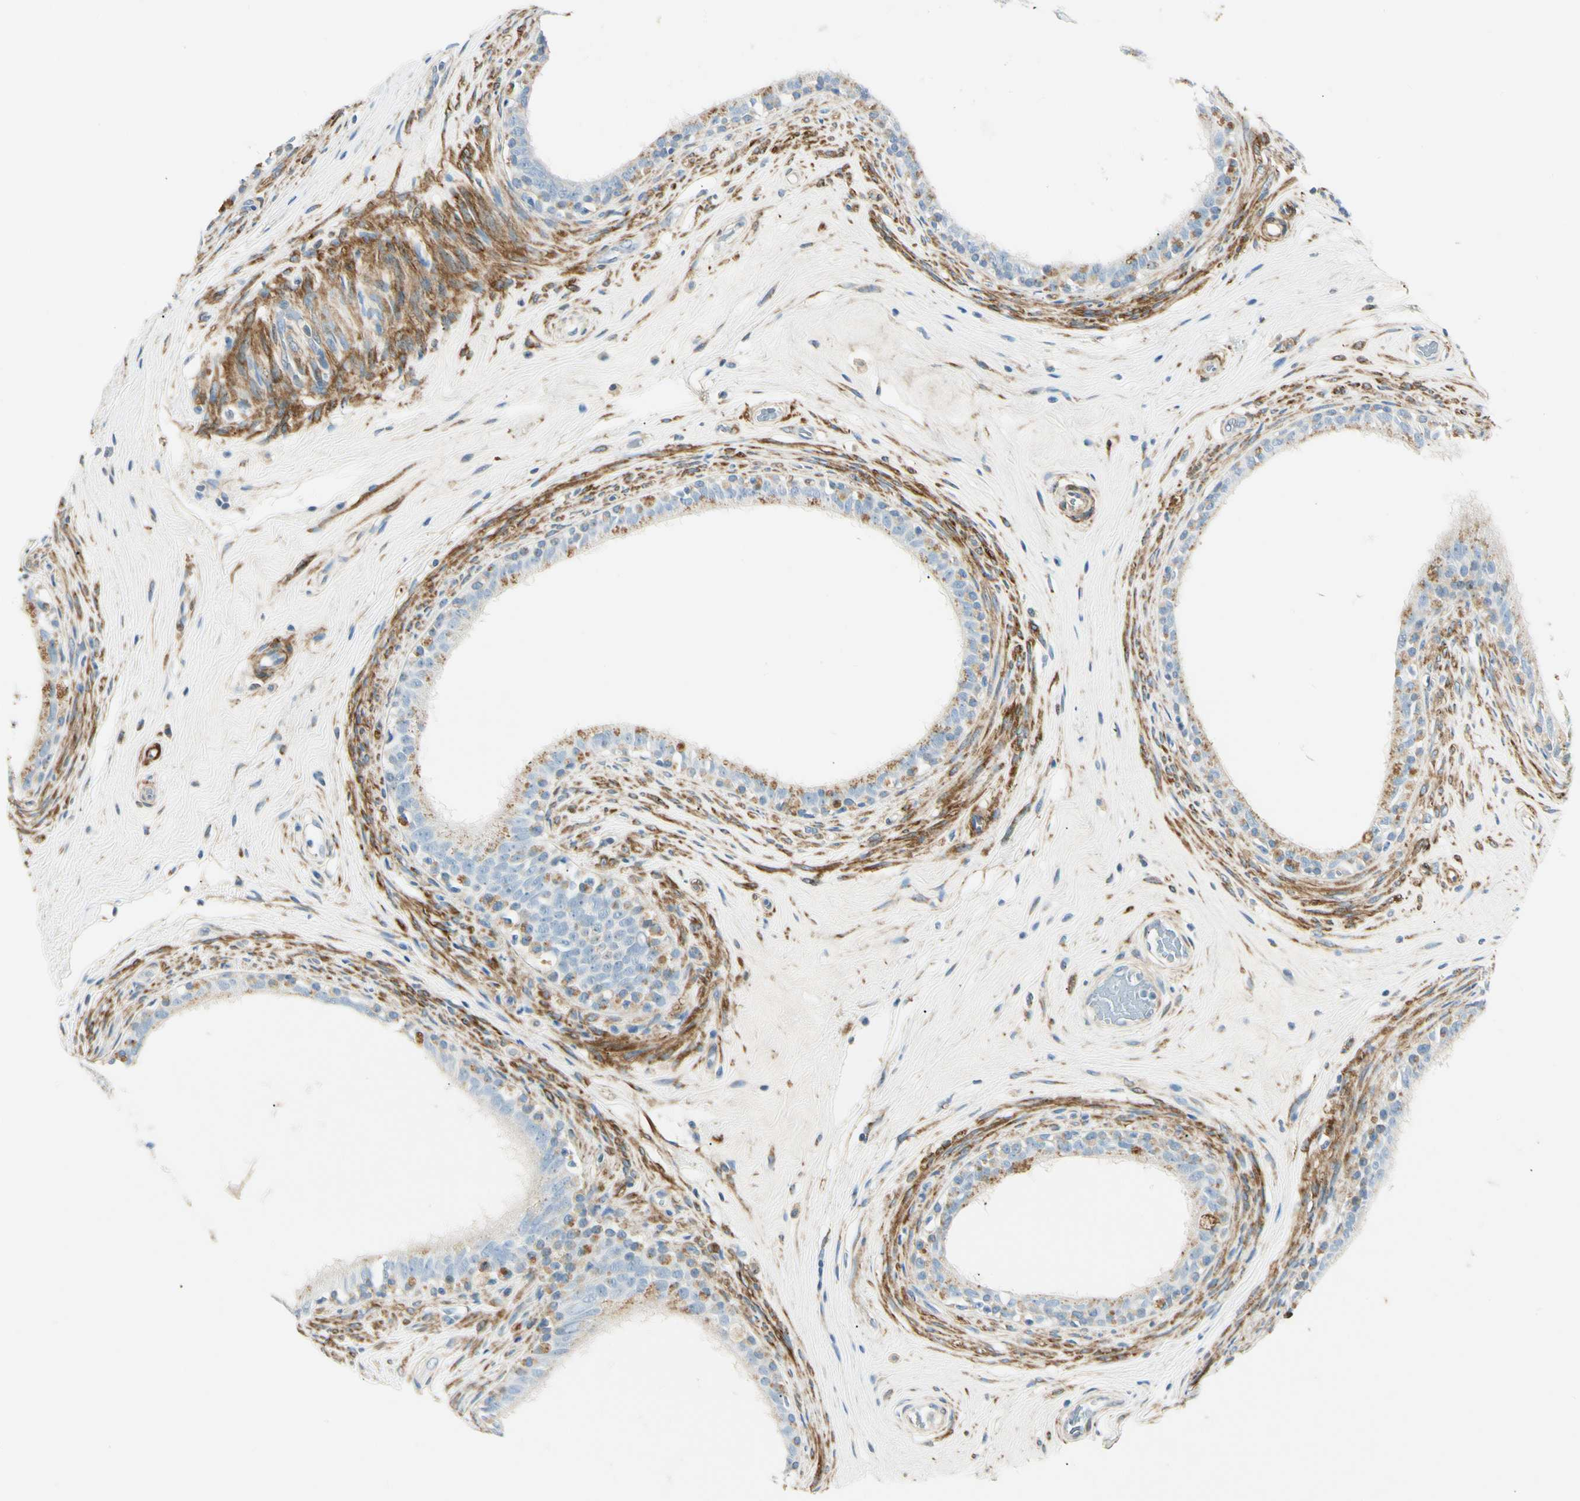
{"staining": {"intensity": "moderate", "quantity": "<25%", "location": "cytoplasmic/membranous"}, "tissue": "epididymis", "cell_type": "Glandular cells", "image_type": "normal", "snomed": [{"axis": "morphology", "description": "Normal tissue, NOS"}, {"axis": "morphology", "description": "Inflammation, NOS"}, {"axis": "topography", "description": "Epididymis"}], "caption": "Normal epididymis displays moderate cytoplasmic/membranous positivity in approximately <25% of glandular cells The protein of interest is shown in brown color, while the nuclei are stained blue..", "gene": "AMPH", "patient": {"sex": "male", "age": 84}}